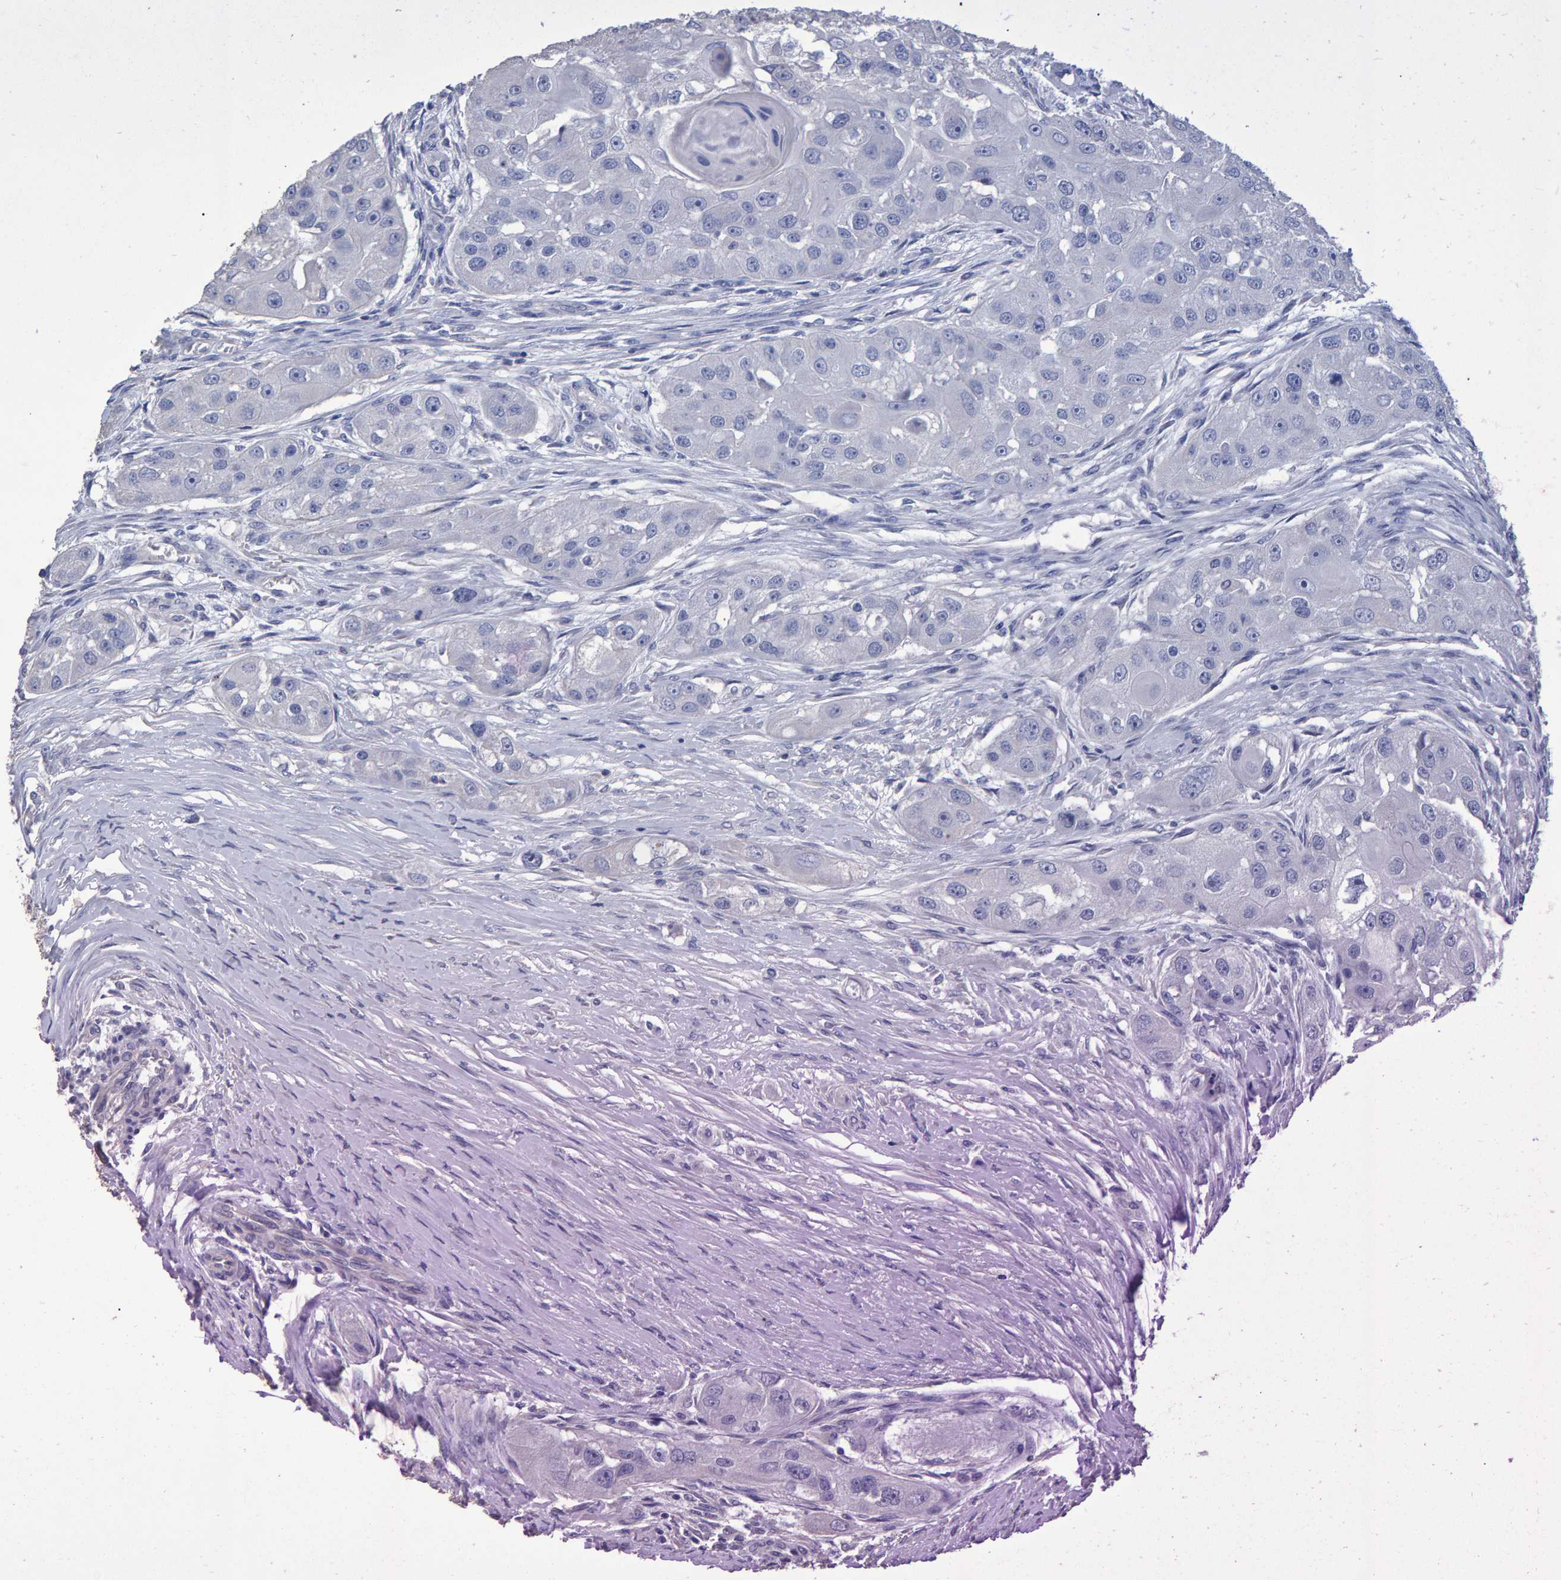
{"staining": {"intensity": "negative", "quantity": "none", "location": "none"}, "tissue": "head and neck cancer", "cell_type": "Tumor cells", "image_type": "cancer", "snomed": [{"axis": "morphology", "description": "Normal tissue, NOS"}, {"axis": "morphology", "description": "Squamous cell carcinoma, NOS"}, {"axis": "topography", "description": "Skeletal muscle"}, {"axis": "topography", "description": "Head-Neck"}], "caption": "Tumor cells show no significant protein expression in squamous cell carcinoma (head and neck).", "gene": "HEMGN", "patient": {"sex": "male", "age": 51}}